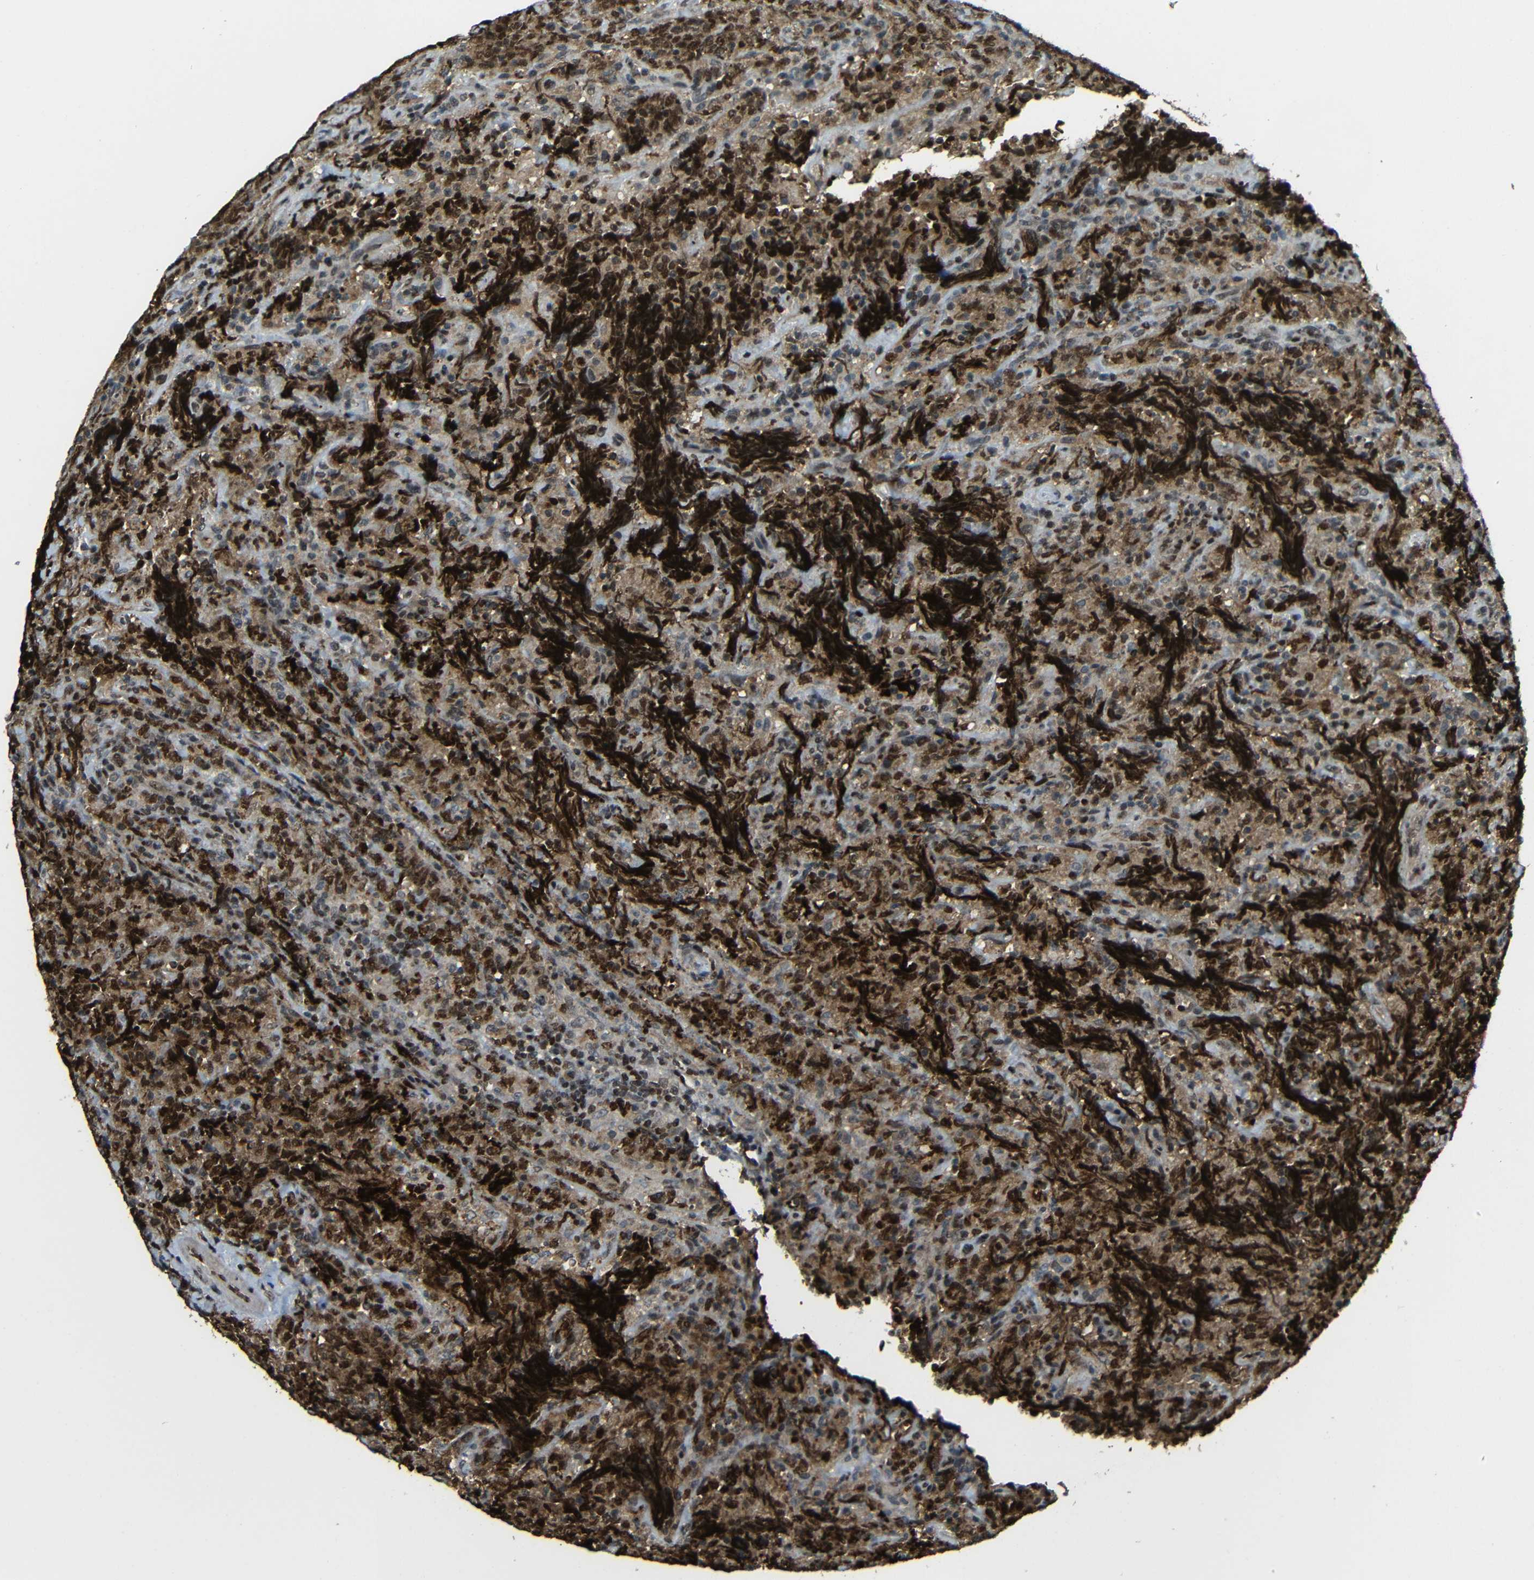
{"staining": {"intensity": "moderate", "quantity": "<25%", "location": "nuclear"}, "tissue": "lymphoma", "cell_type": "Tumor cells", "image_type": "cancer", "snomed": [{"axis": "morphology", "description": "Malignant lymphoma, non-Hodgkin's type, High grade"}, {"axis": "topography", "description": "Tonsil"}], "caption": "A brown stain shows moderate nuclear staining of a protein in human lymphoma tumor cells.", "gene": "PSIP1", "patient": {"sex": "female", "age": 36}}